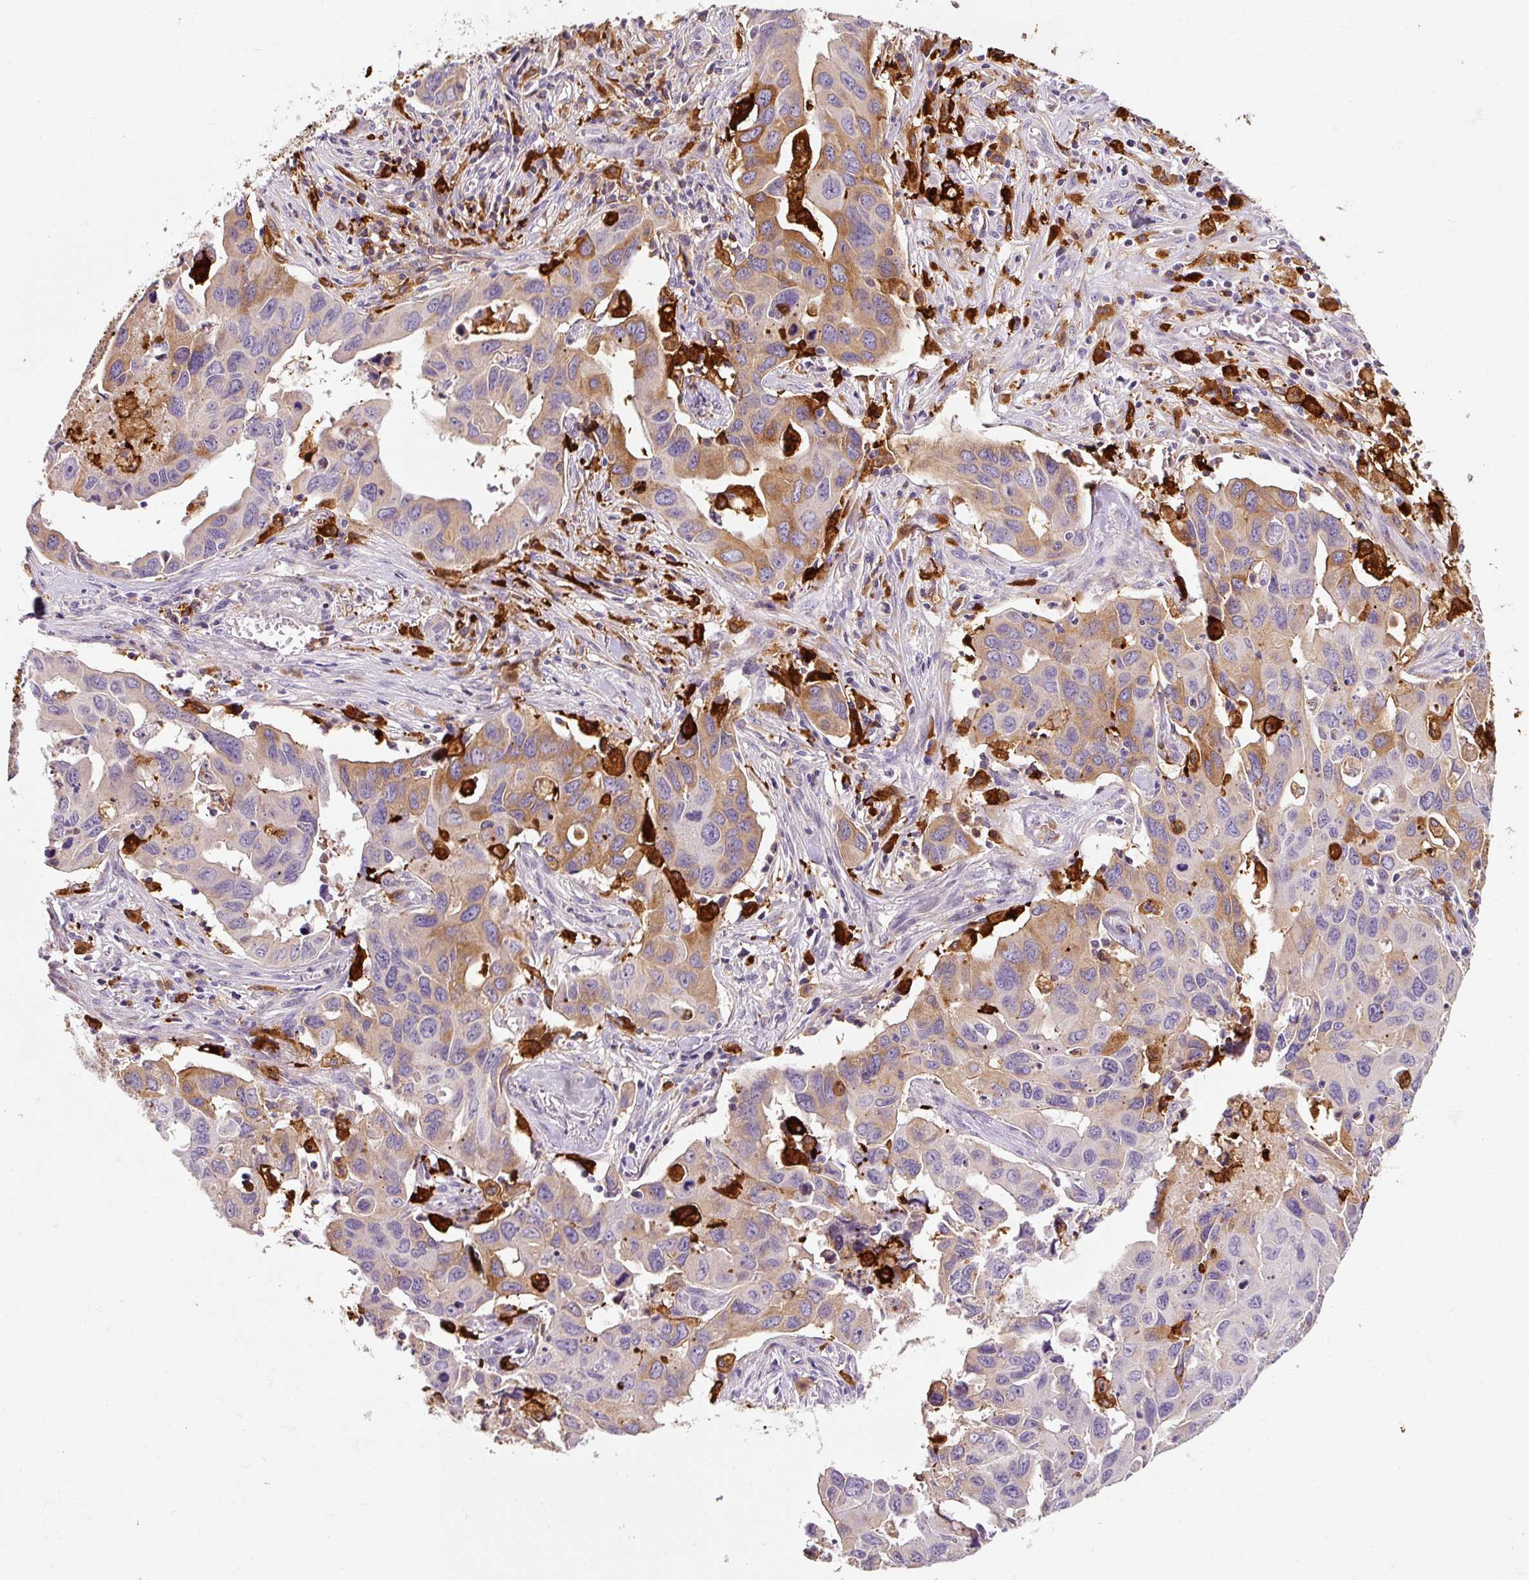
{"staining": {"intensity": "moderate", "quantity": "25%-75%", "location": "cytoplasmic/membranous"}, "tissue": "lung cancer", "cell_type": "Tumor cells", "image_type": "cancer", "snomed": [{"axis": "morphology", "description": "Adenocarcinoma, NOS"}, {"axis": "topography", "description": "Lung"}], "caption": "Tumor cells show medium levels of moderate cytoplasmic/membranous staining in approximately 25%-75% of cells in human adenocarcinoma (lung).", "gene": "FUT10", "patient": {"sex": "male", "age": 64}}